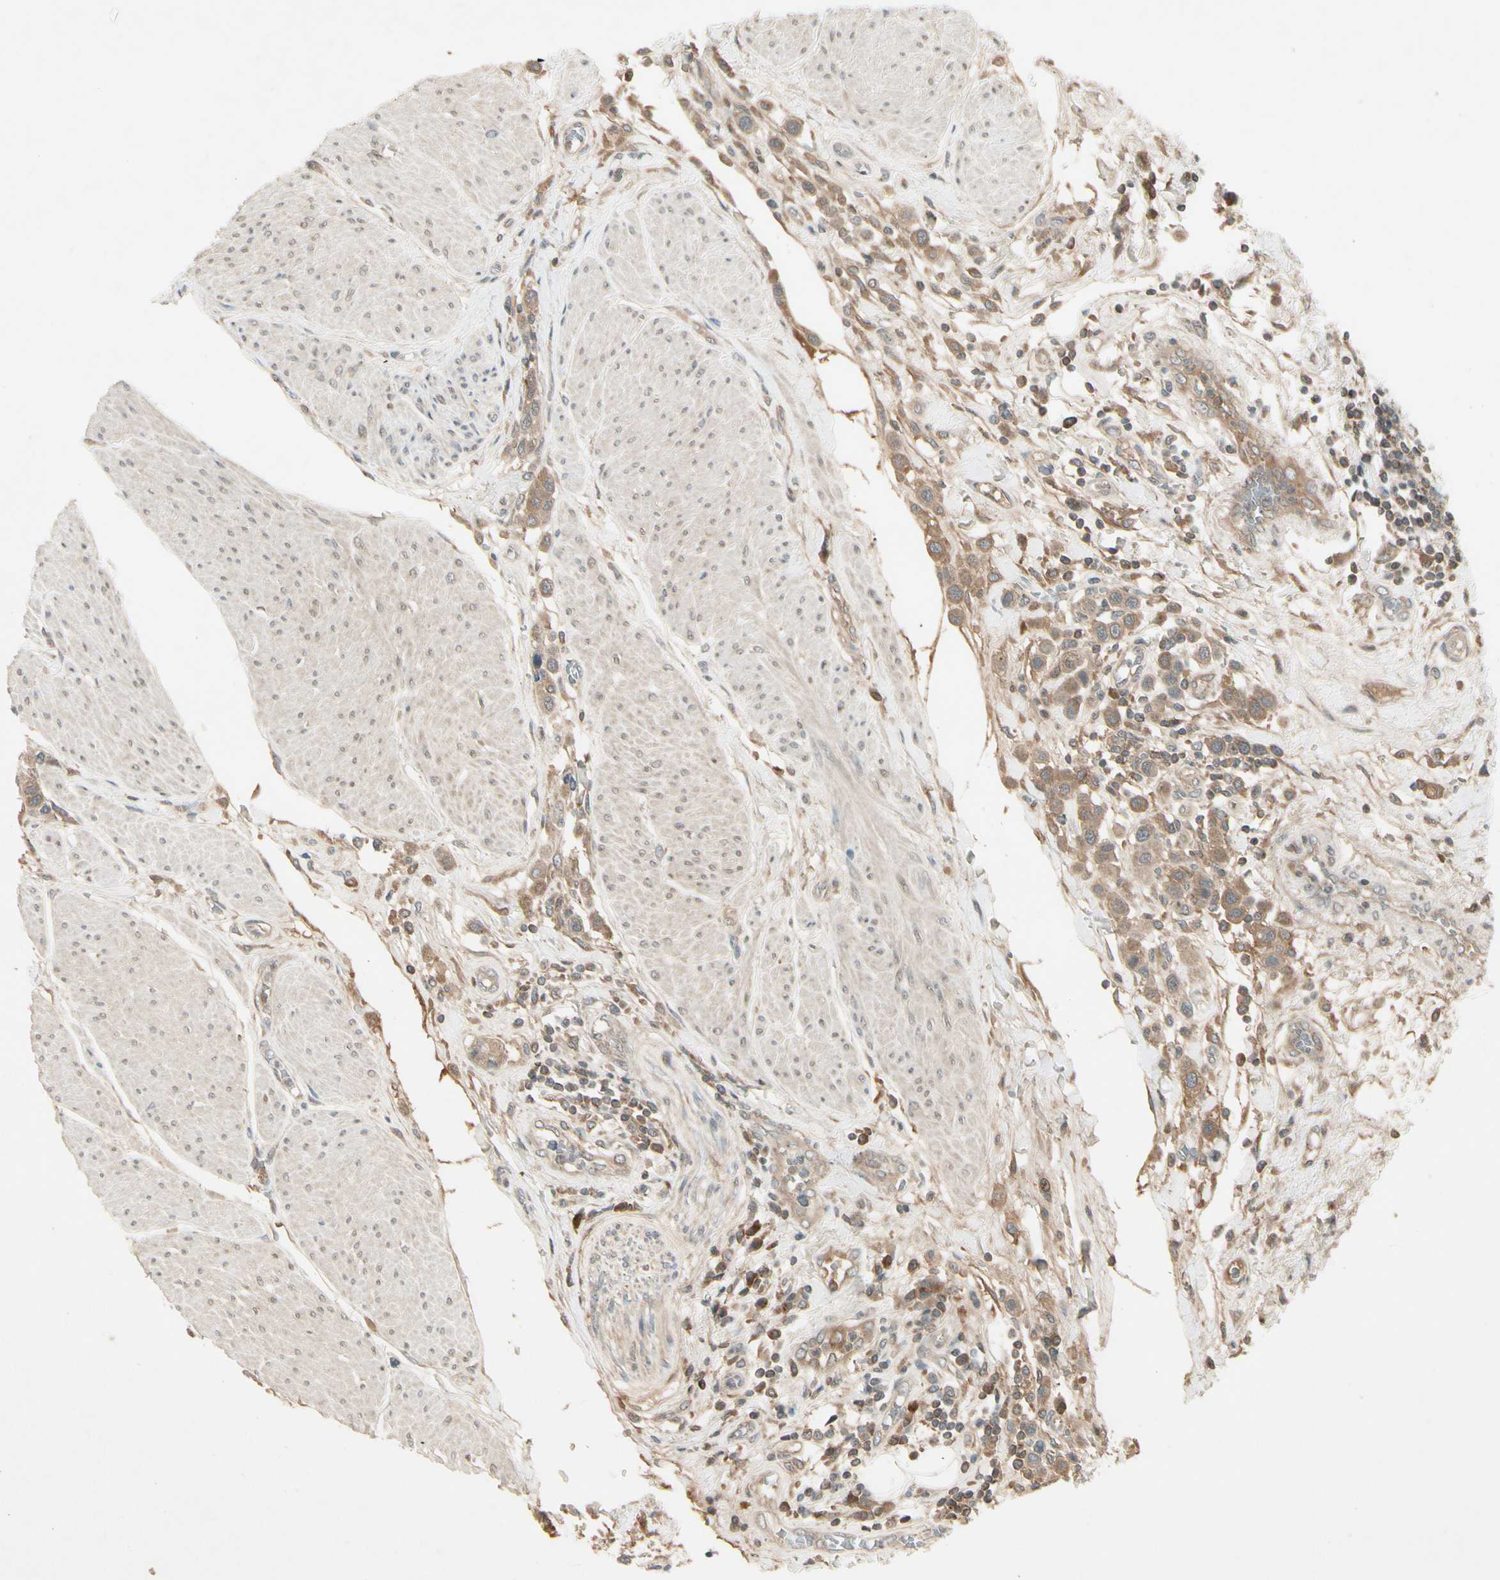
{"staining": {"intensity": "moderate", "quantity": ">75%", "location": "cytoplasmic/membranous"}, "tissue": "urothelial cancer", "cell_type": "Tumor cells", "image_type": "cancer", "snomed": [{"axis": "morphology", "description": "Urothelial carcinoma, High grade"}, {"axis": "topography", "description": "Urinary bladder"}], "caption": "Immunohistochemistry (IHC) staining of urothelial cancer, which demonstrates medium levels of moderate cytoplasmic/membranous expression in approximately >75% of tumor cells indicating moderate cytoplasmic/membranous protein expression. The staining was performed using DAB (brown) for protein detection and nuclei were counterstained in hematoxylin (blue).", "gene": "FHDC1", "patient": {"sex": "male", "age": 50}}